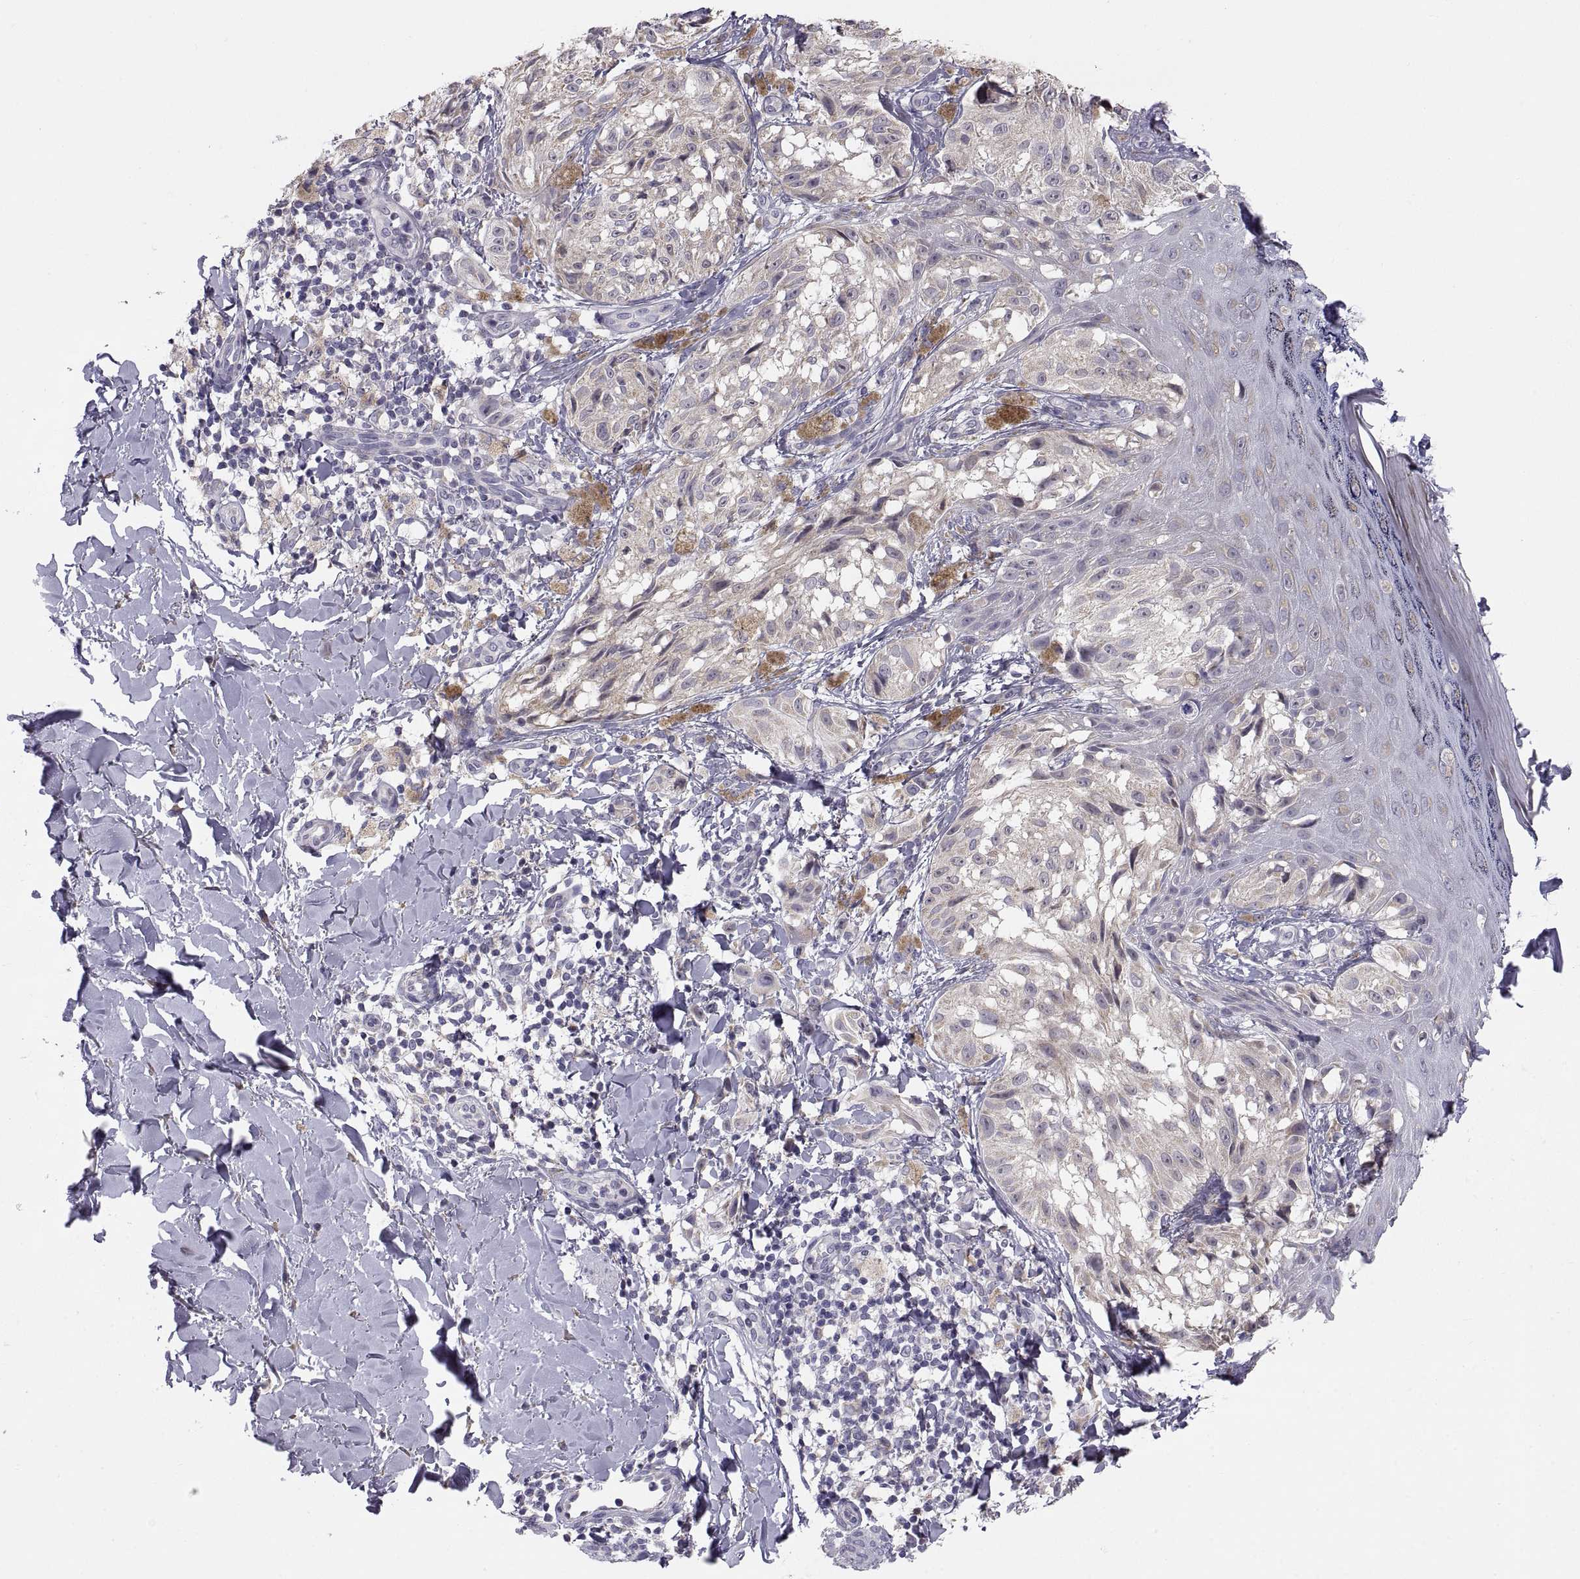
{"staining": {"intensity": "negative", "quantity": "none", "location": "none"}, "tissue": "melanoma", "cell_type": "Tumor cells", "image_type": "cancer", "snomed": [{"axis": "morphology", "description": "Malignant melanoma, NOS"}, {"axis": "topography", "description": "Skin"}], "caption": "Tumor cells are negative for brown protein staining in melanoma.", "gene": "TNNC1", "patient": {"sex": "male", "age": 36}}